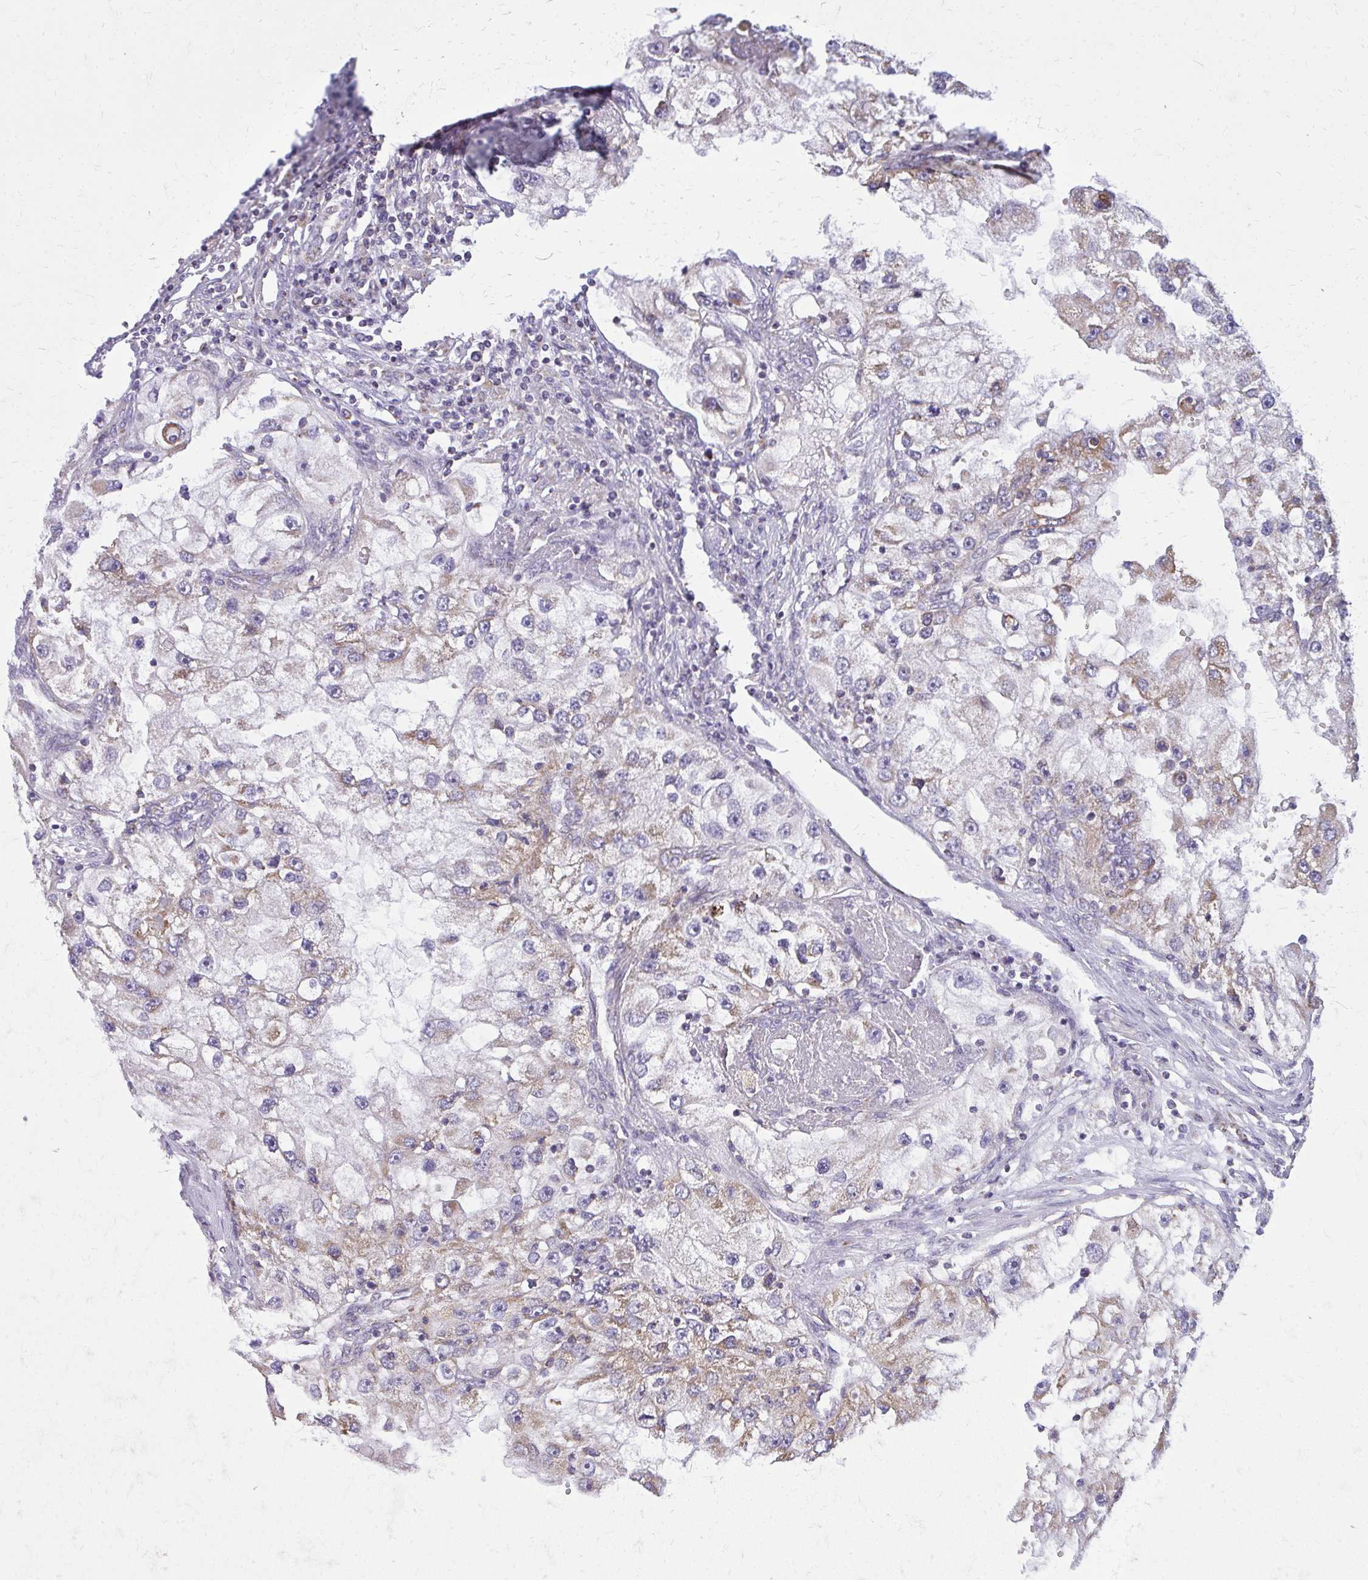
{"staining": {"intensity": "moderate", "quantity": "<25%", "location": "cytoplasmic/membranous"}, "tissue": "renal cancer", "cell_type": "Tumor cells", "image_type": "cancer", "snomed": [{"axis": "morphology", "description": "Adenocarcinoma, NOS"}, {"axis": "topography", "description": "Kidney"}], "caption": "The micrograph displays immunohistochemical staining of renal adenocarcinoma. There is moderate cytoplasmic/membranous positivity is appreciated in about <25% of tumor cells.", "gene": "IFIT1", "patient": {"sex": "male", "age": 63}}